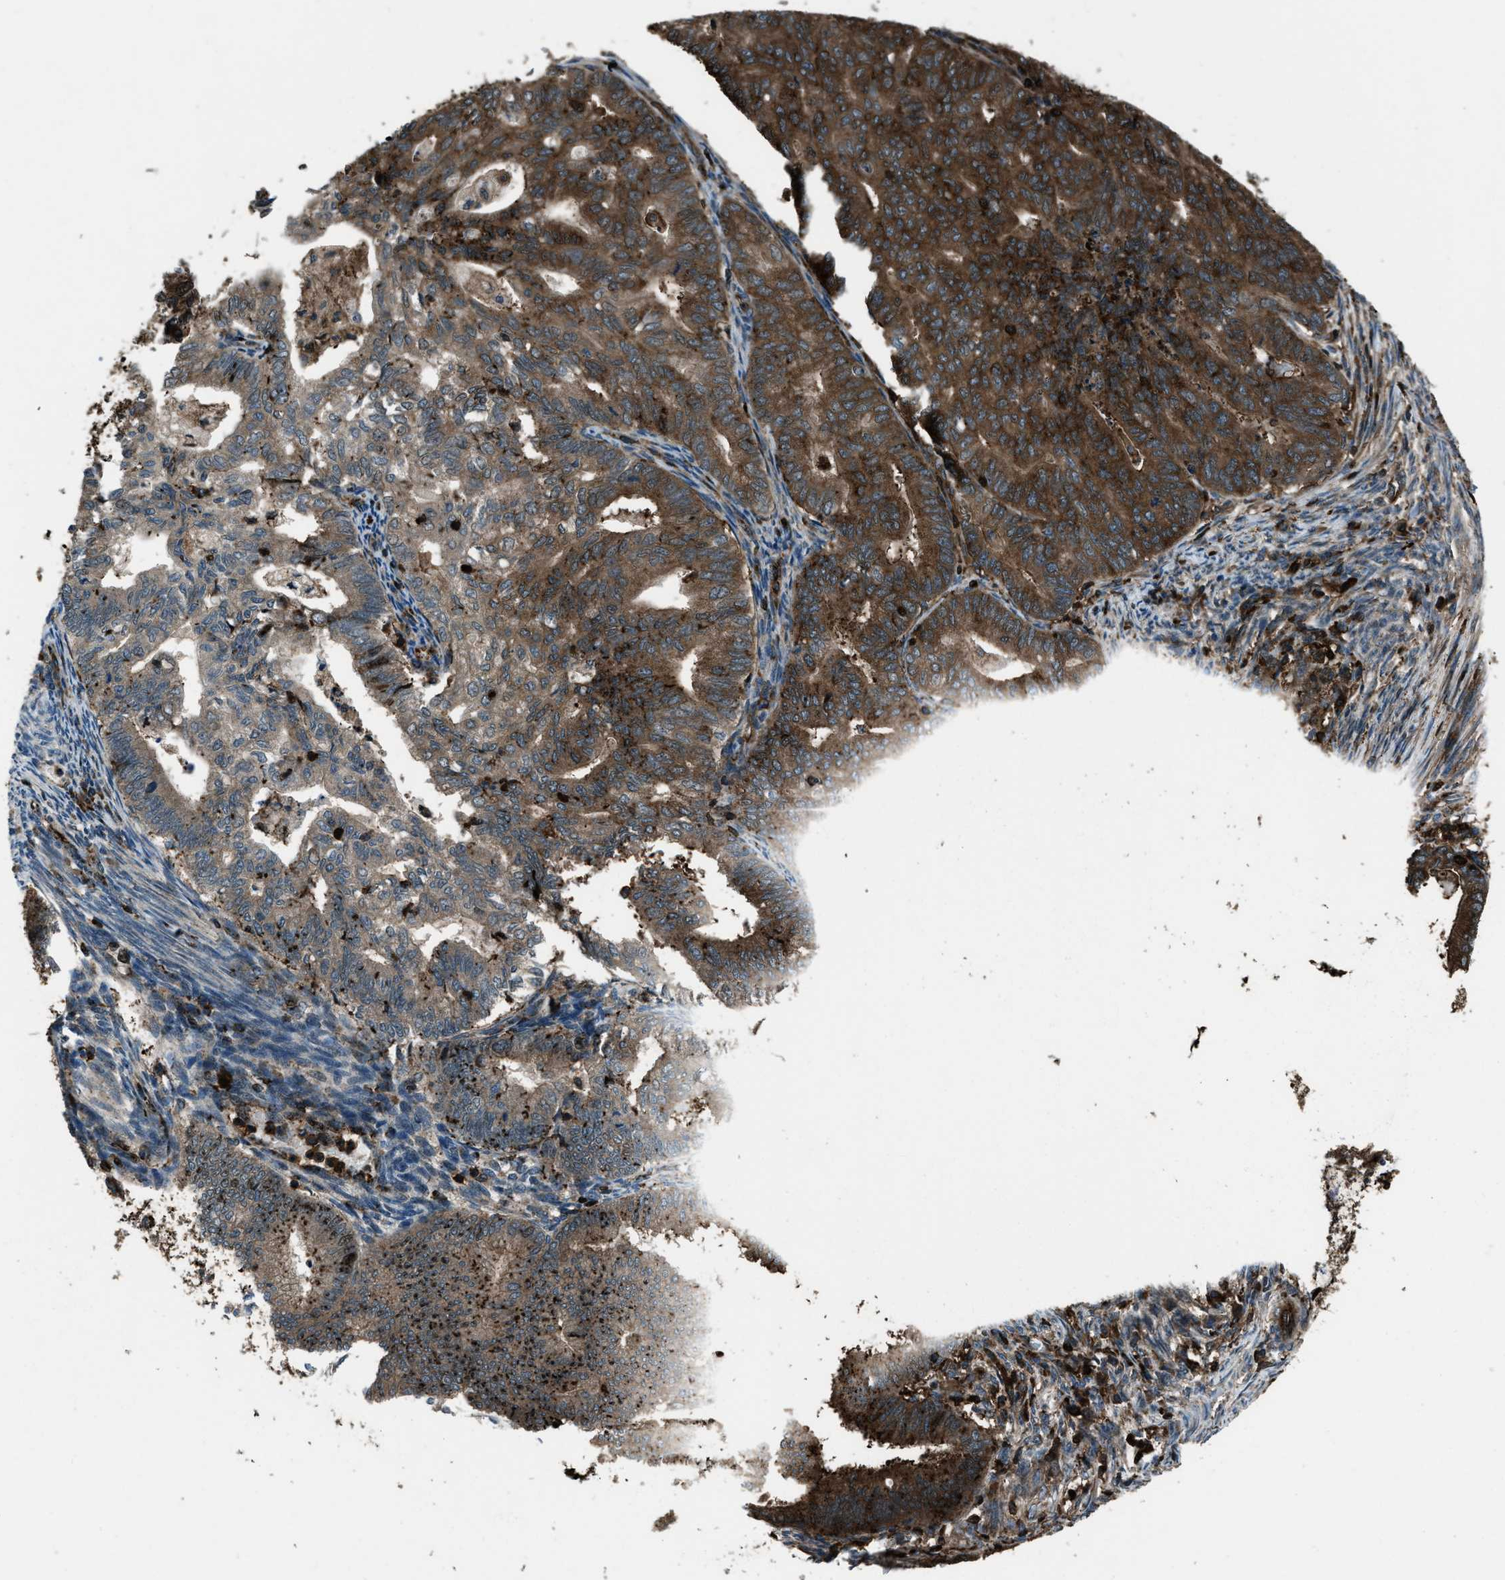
{"staining": {"intensity": "moderate", "quantity": ">75%", "location": "cytoplasmic/membranous"}, "tissue": "endometrial cancer", "cell_type": "Tumor cells", "image_type": "cancer", "snomed": [{"axis": "morphology", "description": "Polyp, NOS"}, {"axis": "morphology", "description": "Adenocarcinoma, NOS"}, {"axis": "morphology", "description": "Adenoma, NOS"}, {"axis": "topography", "description": "Endometrium"}], "caption": "Protein staining of endometrial cancer tissue displays moderate cytoplasmic/membranous positivity in about >75% of tumor cells.", "gene": "SNX30", "patient": {"sex": "female", "age": 79}}